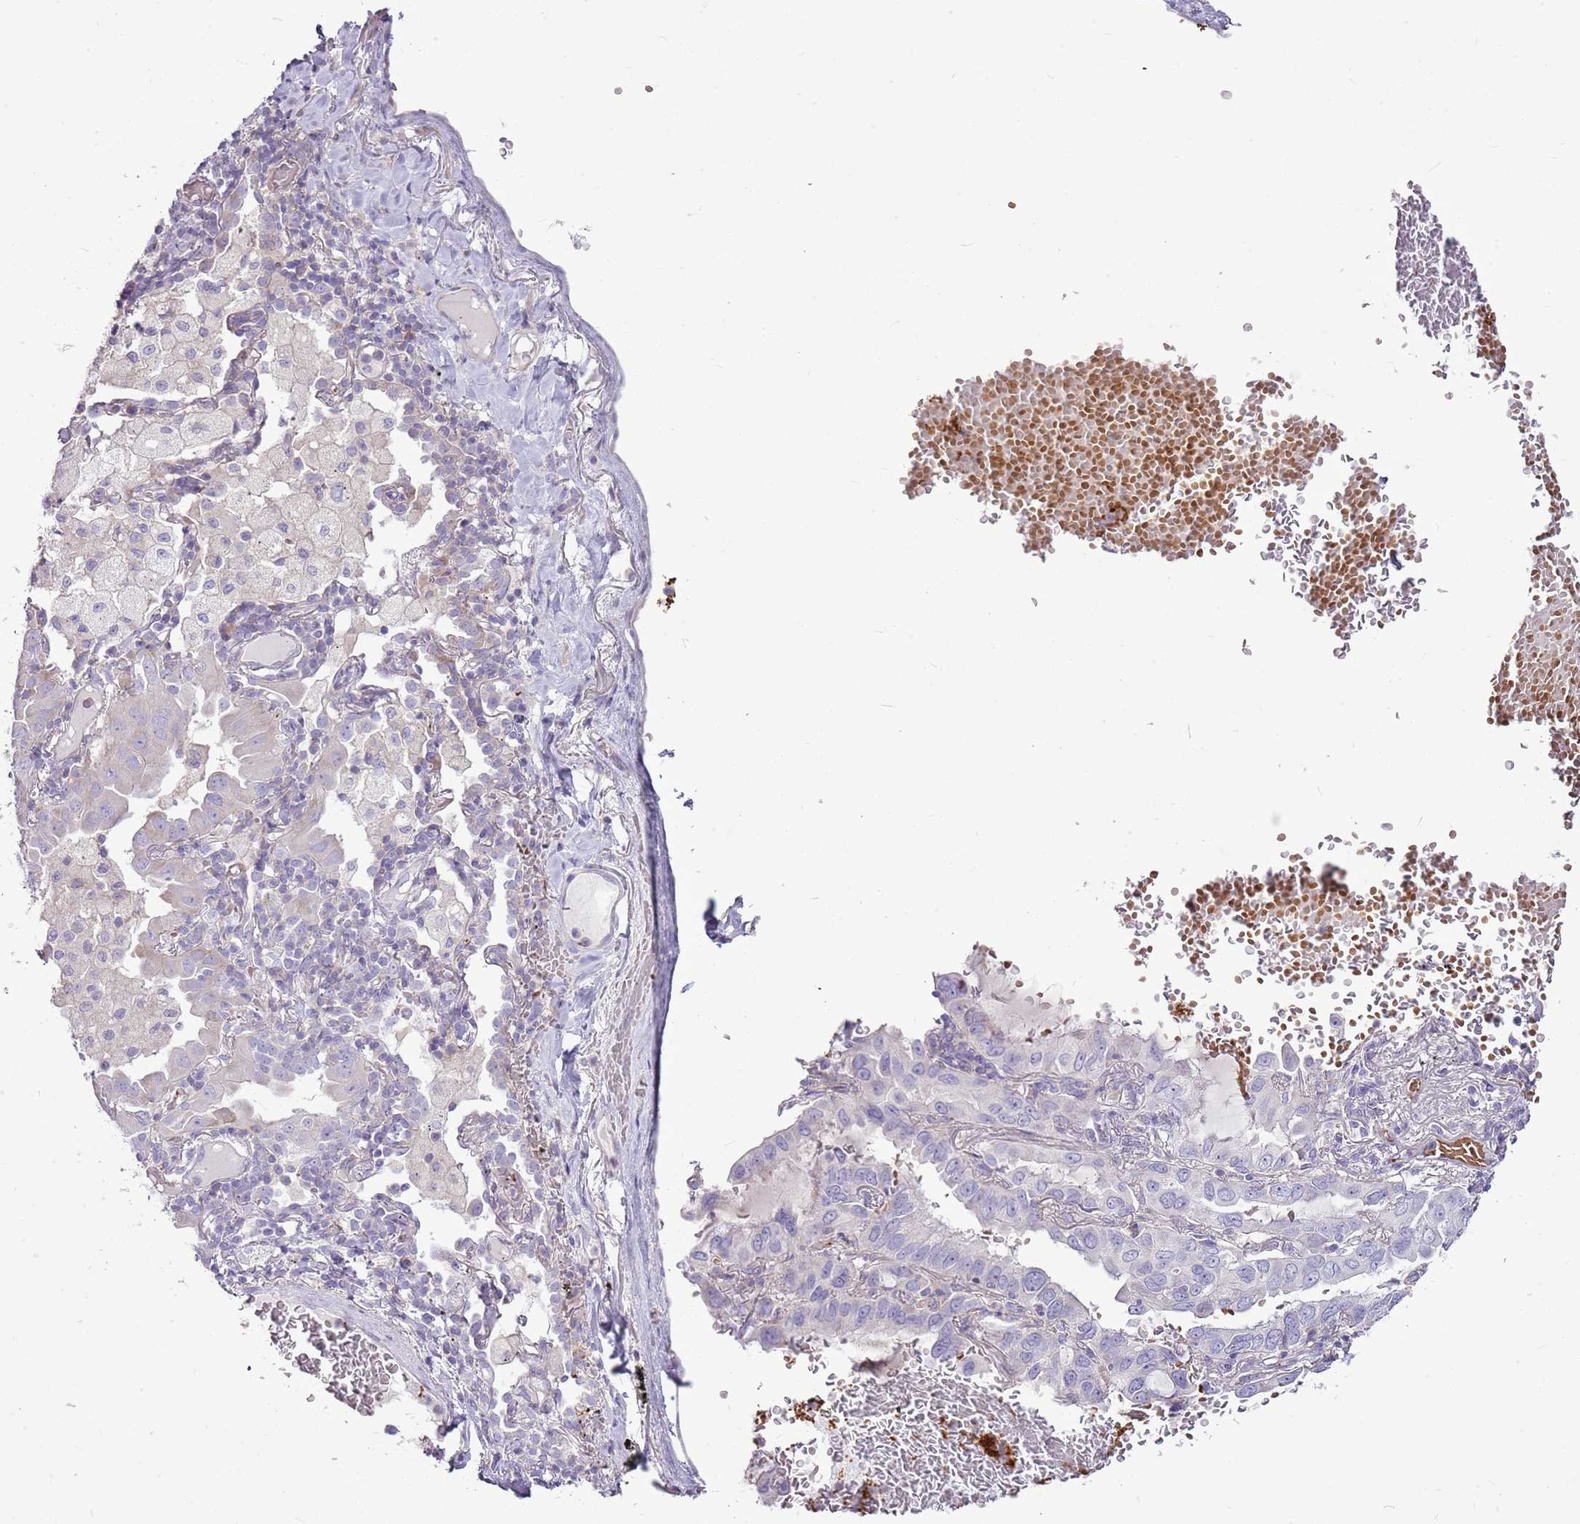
{"staining": {"intensity": "negative", "quantity": "none", "location": "none"}, "tissue": "lung cancer", "cell_type": "Tumor cells", "image_type": "cancer", "snomed": [{"axis": "morphology", "description": "Adenocarcinoma, NOS"}, {"axis": "topography", "description": "Lung"}], "caption": "Tumor cells are negative for protein expression in human lung cancer (adenocarcinoma). The staining is performed using DAB brown chromogen with nuclei counter-stained in using hematoxylin.", "gene": "CHAC2", "patient": {"sex": "male", "age": 64}}